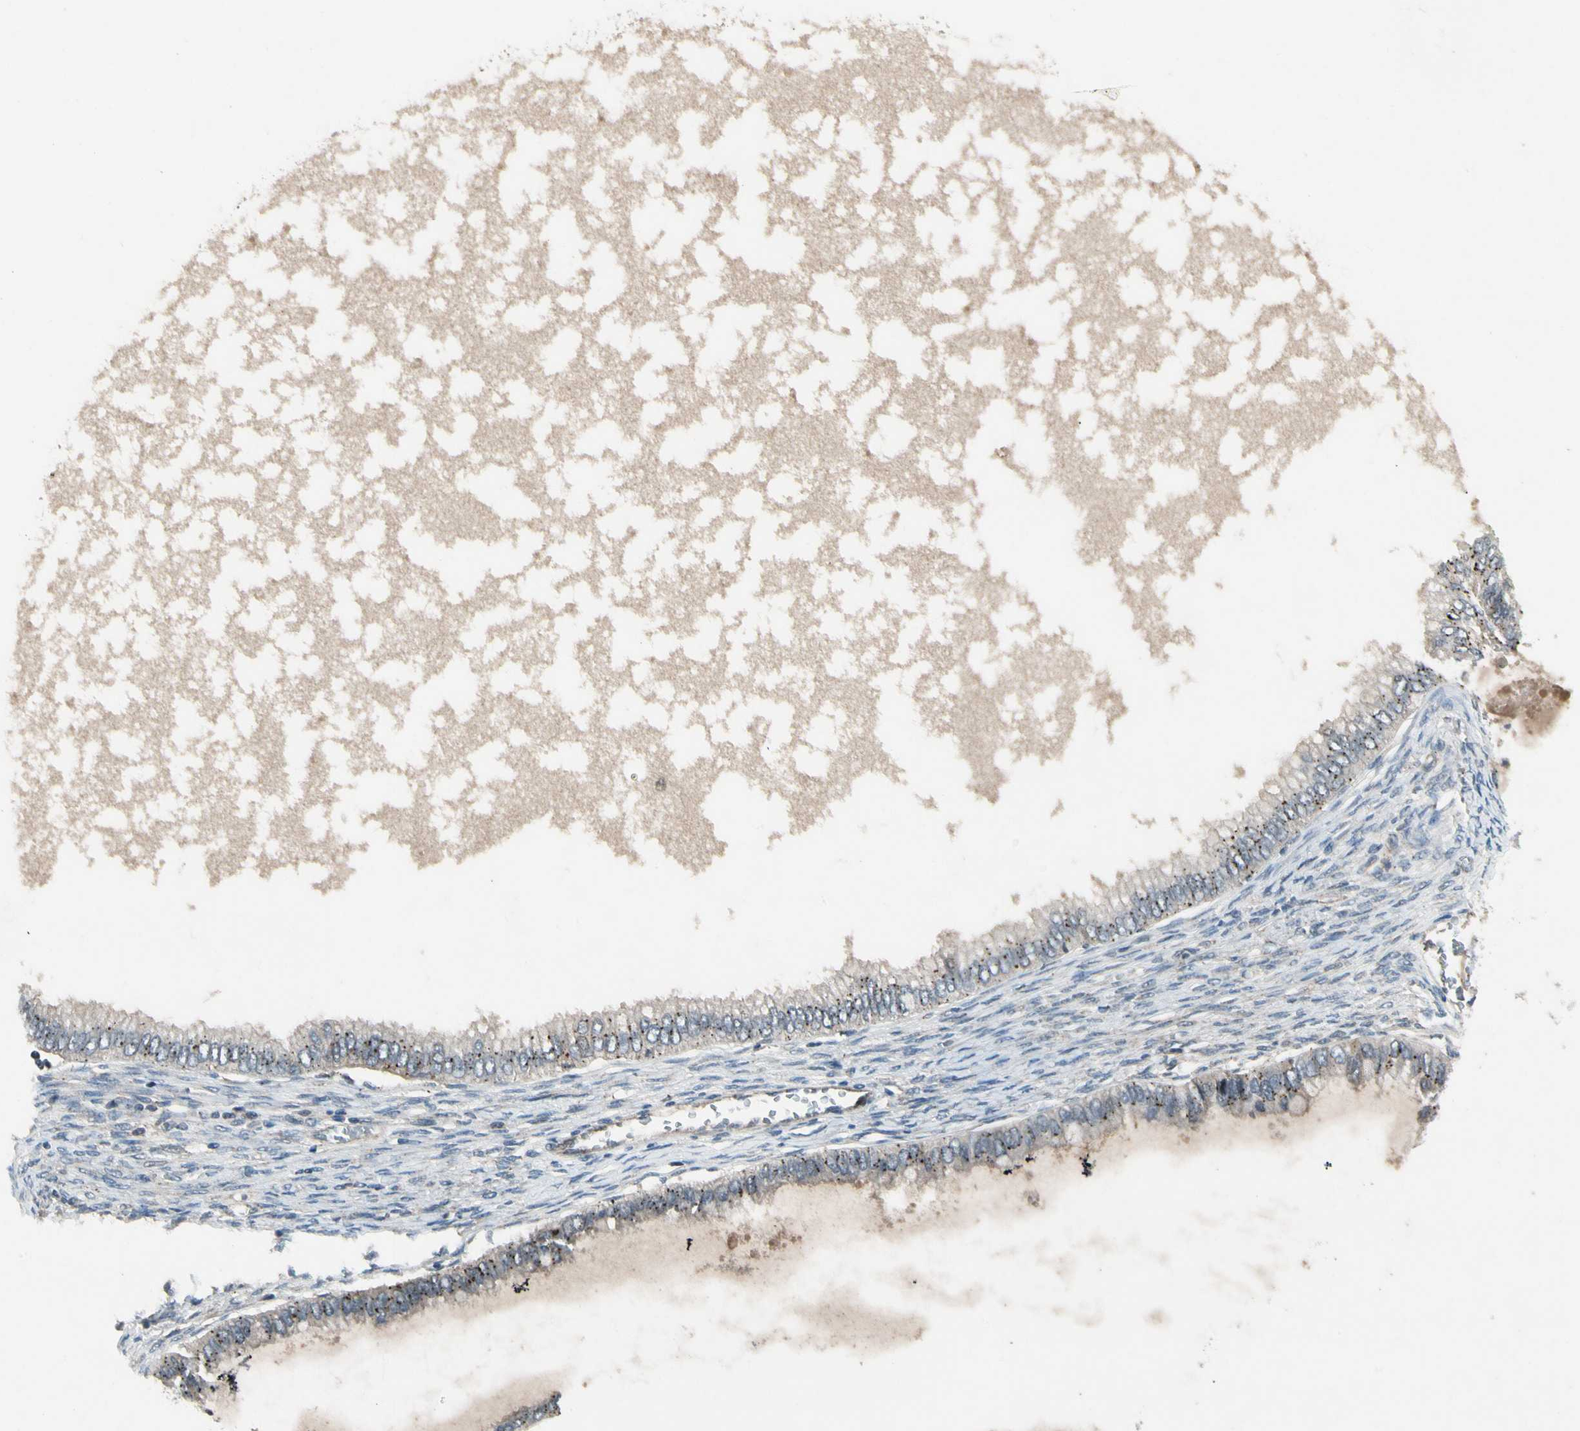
{"staining": {"intensity": "moderate", "quantity": "25%-75%", "location": "cytoplasmic/membranous"}, "tissue": "ovarian cancer", "cell_type": "Tumor cells", "image_type": "cancer", "snomed": [{"axis": "morphology", "description": "Cystadenocarcinoma, mucinous, NOS"}, {"axis": "topography", "description": "Ovary"}], "caption": "Moderate cytoplasmic/membranous protein expression is seen in approximately 25%-75% of tumor cells in ovarian mucinous cystadenocarcinoma. (Brightfield microscopy of DAB IHC at high magnification).", "gene": "NMI", "patient": {"sex": "female", "age": 80}}